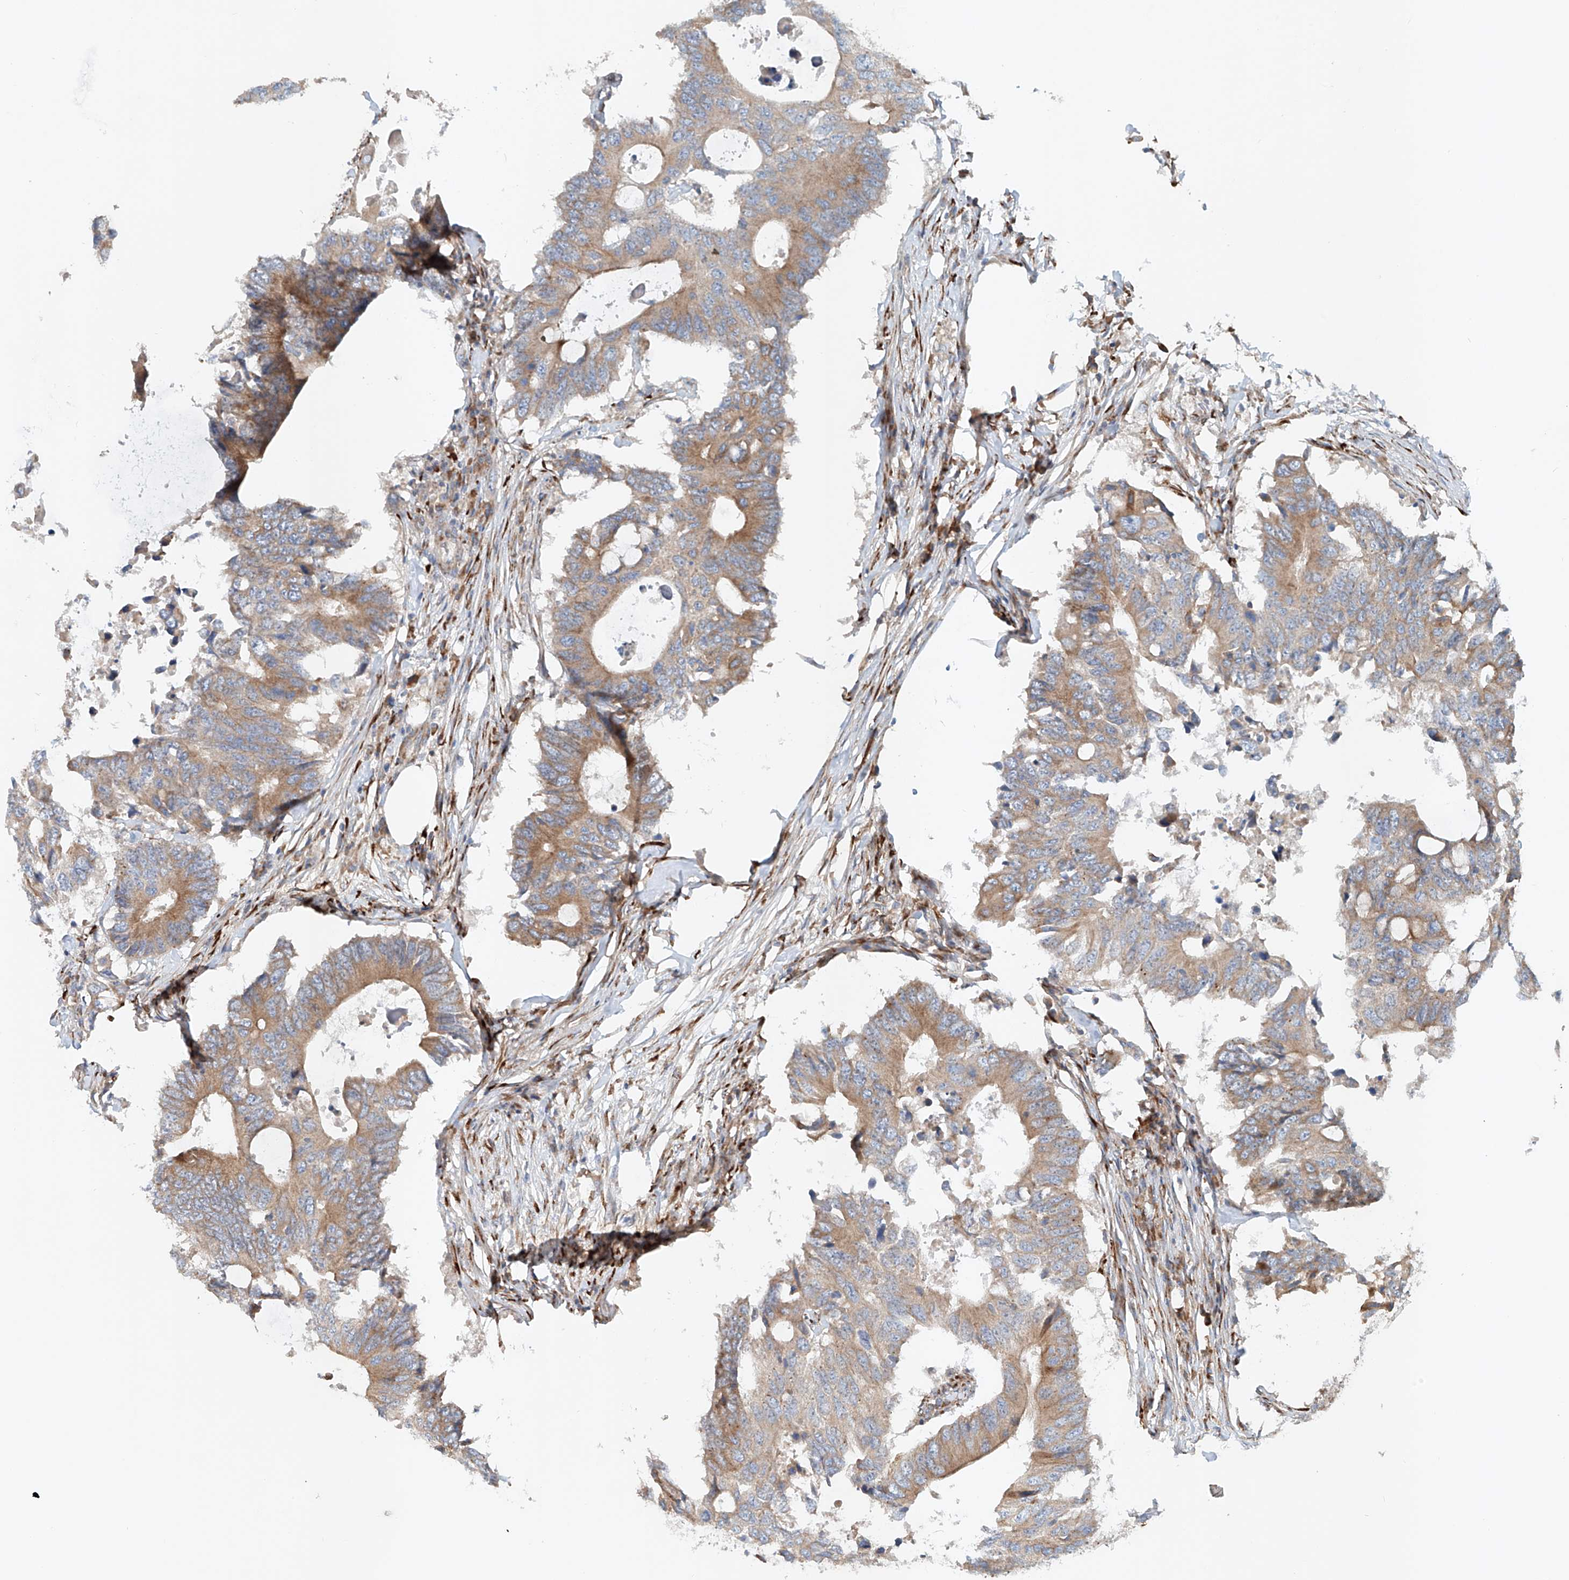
{"staining": {"intensity": "weak", "quantity": ">75%", "location": "cytoplasmic/membranous"}, "tissue": "colorectal cancer", "cell_type": "Tumor cells", "image_type": "cancer", "snomed": [{"axis": "morphology", "description": "Adenocarcinoma, NOS"}, {"axis": "topography", "description": "Colon"}], "caption": "This is an image of IHC staining of colorectal cancer, which shows weak positivity in the cytoplasmic/membranous of tumor cells.", "gene": "SNAP29", "patient": {"sex": "male", "age": 71}}